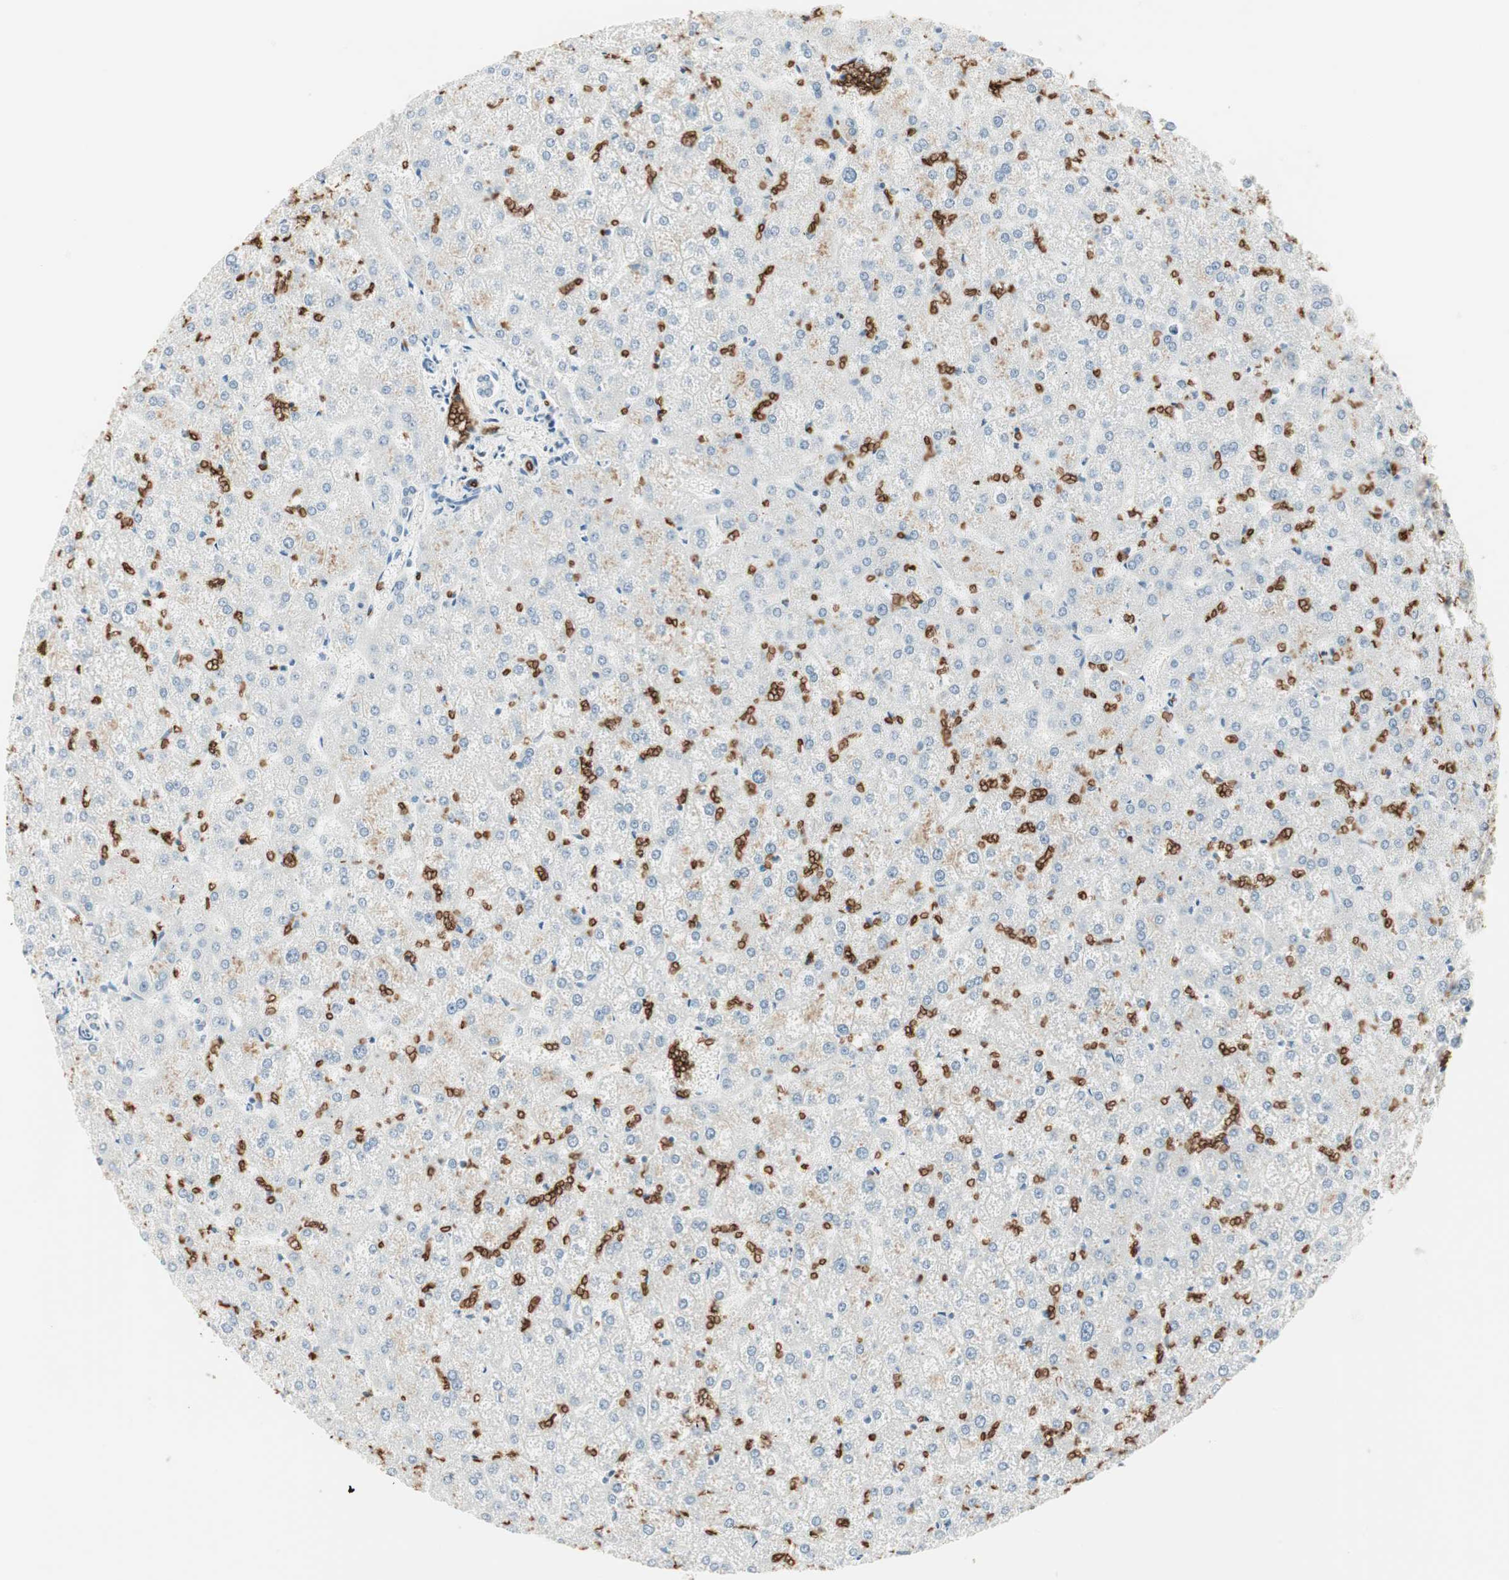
{"staining": {"intensity": "negative", "quantity": "none", "location": "none"}, "tissue": "liver", "cell_type": "Cholangiocytes", "image_type": "normal", "snomed": [{"axis": "morphology", "description": "Normal tissue, NOS"}, {"axis": "topography", "description": "Liver"}], "caption": "High magnification brightfield microscopy of benign liver stained with DAB (brown) and counterstained with hematoxylin (blue): cholangiocytes show no significant staining. The staining was performed using DAB (3,3'-diaminobenzidine) to visualize the protein expression in brown, while the nuclei were stained in blue with hematoxylin (Magnification: 20x).", "gene": "MAP4K1", "patient": {"sex": "female", "age": 32}}